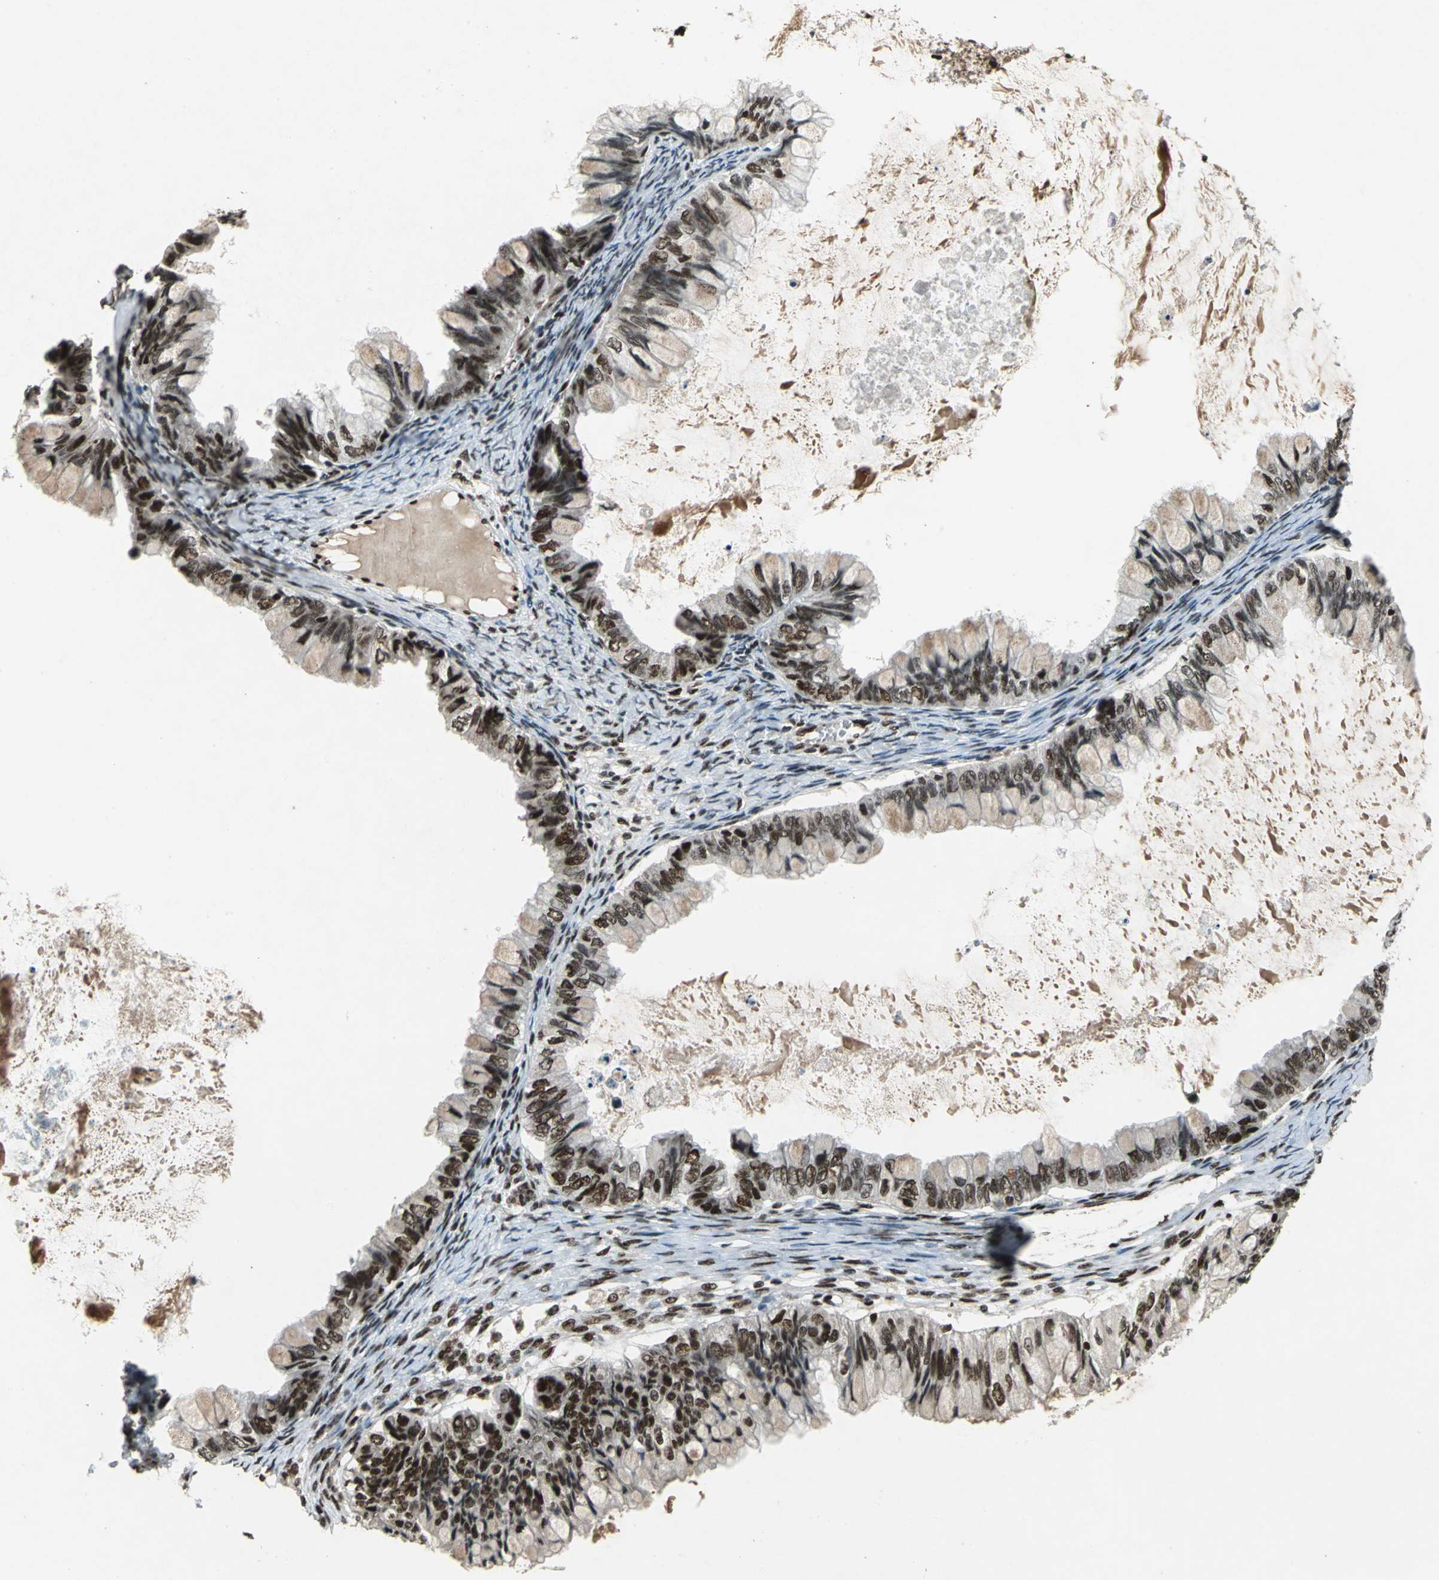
{"staining": {"intensity": "strong", "quantity": ">75%", "location": "nuclear"}, "tissue": "ovarian cancer", "cell_type": "Tumor cells", "image_type": "cancer", "snomed": [{"axis": "morphology", "description": "Cystadenocarcinoma, mucinous, NOS"}, {"axis": "topography", "description": "Ovary"}], "caption": "This is a histology image of immunohistochemistry (IHC) staining of ovarian mucinous cystadenocarcinoma, which shows strong staining in the nuclear of tumor cells.", "gene": "MTA2", "patient": {"sex": "female", "age": 80}}